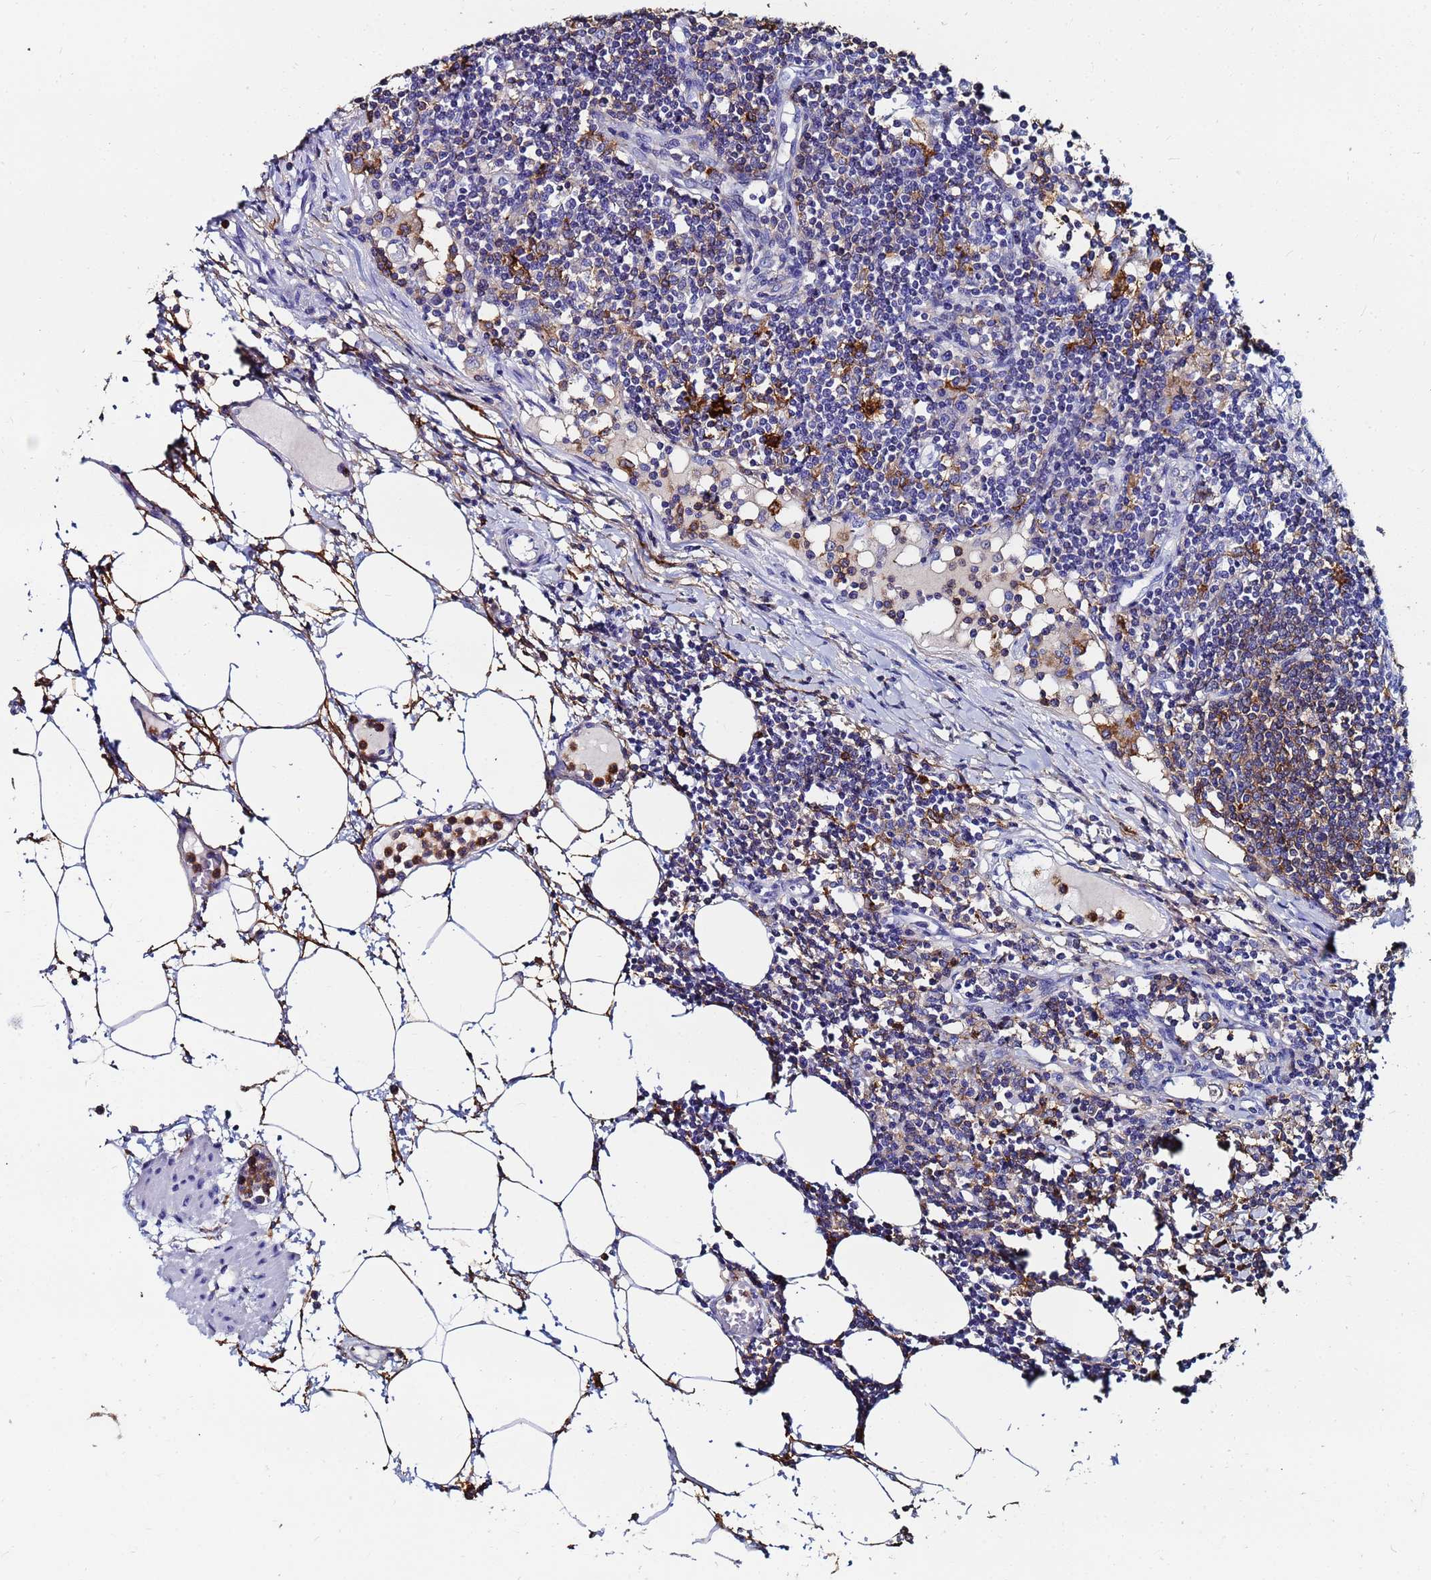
{"staining": {"intensity": "moderate", "quantity": "25%-75%", "location": "cytoplasmic/membranous"}, "tissue": "lymph node", "cell_type": "Germinal center cells", "image_type": "normal", "snomed": [{"axis": "morphology", "description": "Adenocarcinoma, NOS"}, {"axis": "topography", "description": "Lymph node"}], "caption": "IHC of benign human lymph node exhibits medium levels of moderate cytoplasmic/membranous positivity in about 25%-75% of germinal center cells. (Stains: DAB in brown, nuclei in blue, Microscopy: brightfield microscopy at high magnification).", "gene": "BASP1", "patient": {"sex": "female", "age": 62}}